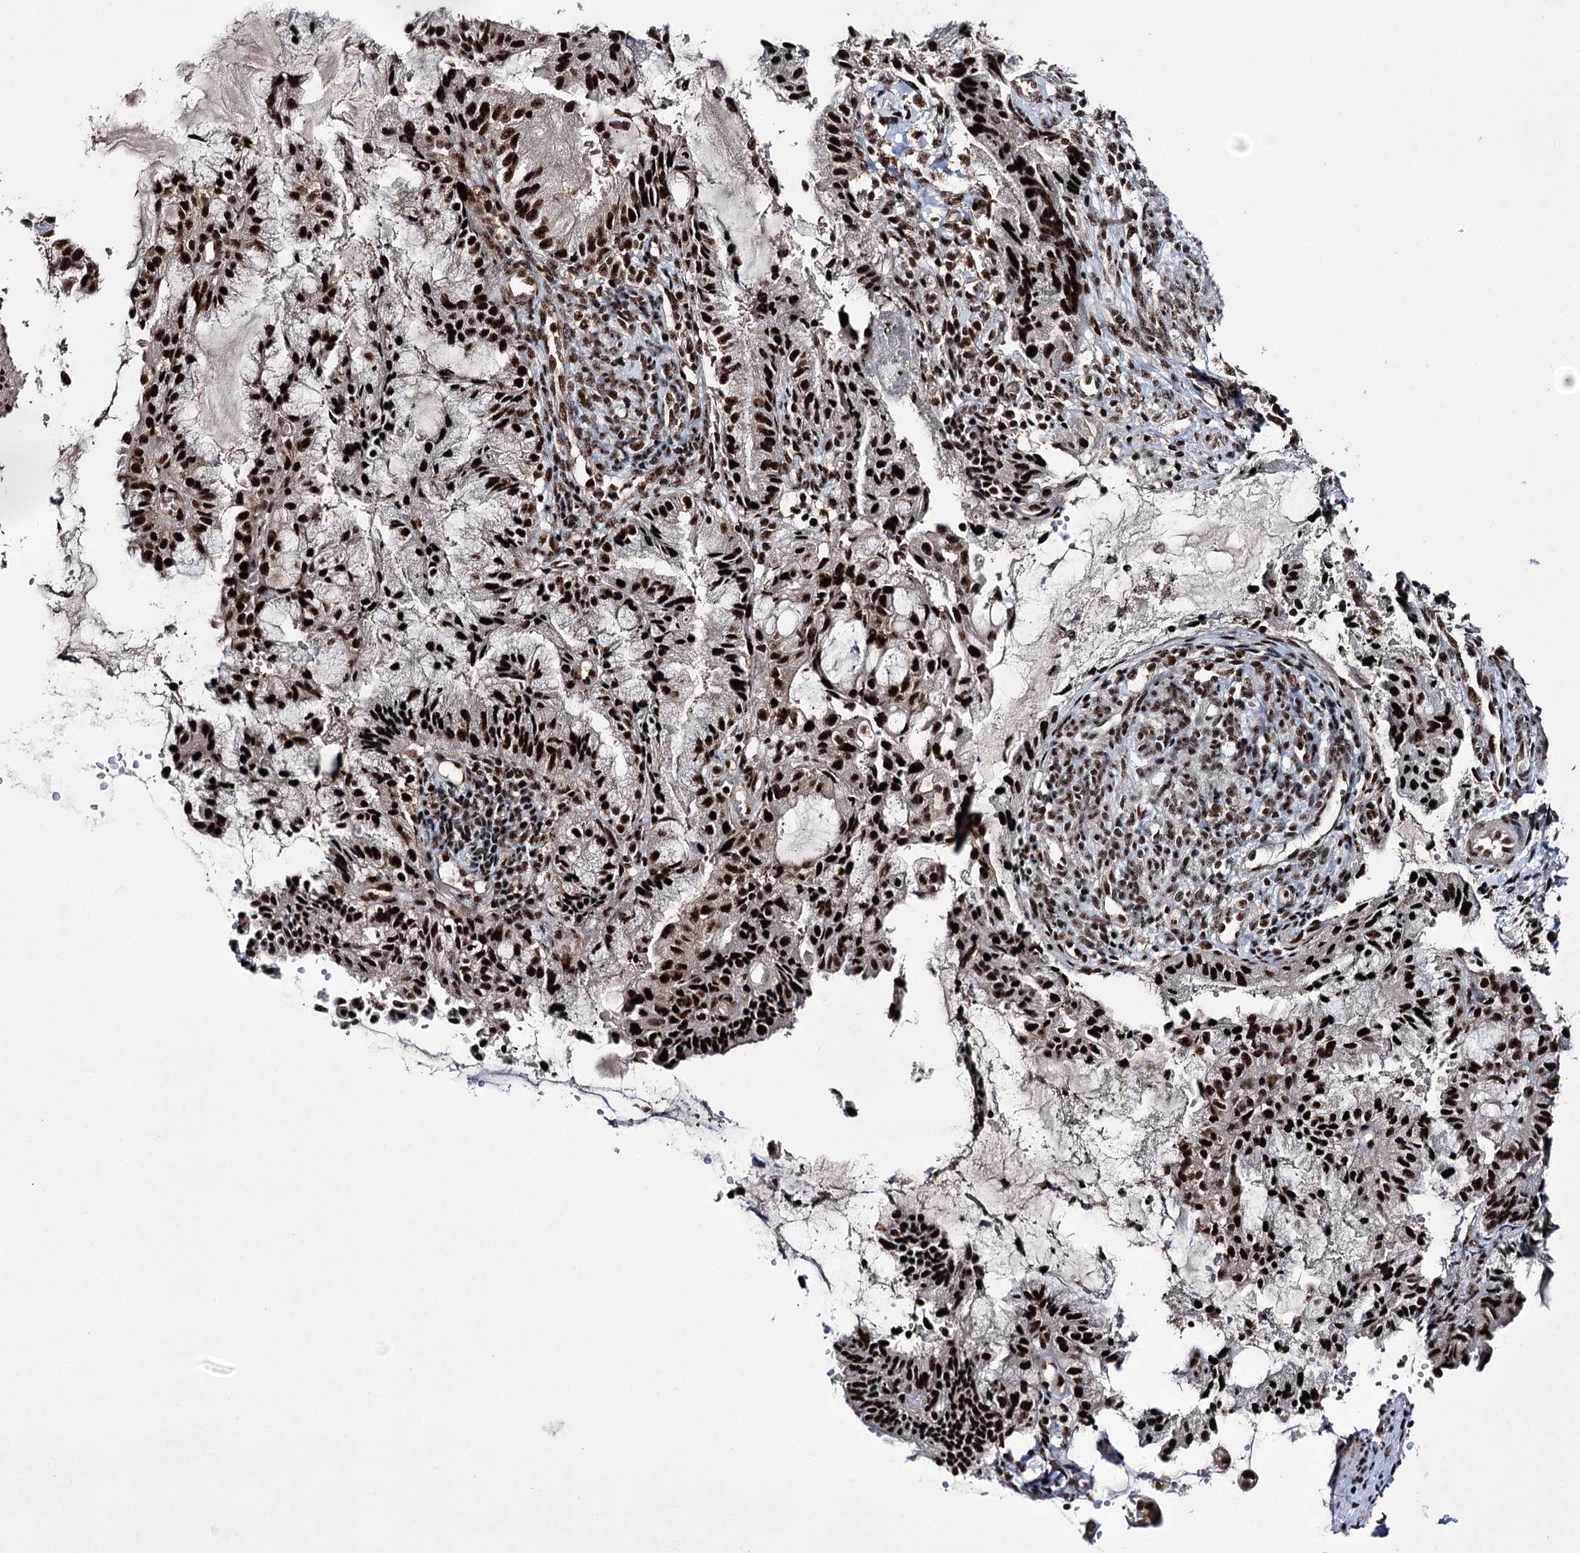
{"staining": {"intensity": "strong", "quantity": ">75%", "location": "nuclear"}, "tissue": "endometrial cancer", "cell_type": "Tumor cells", "image_type": "cancer", "snomed": [{"axis": "morphology", "description": "Adenocarcinoma, NOS"}, {"axis": "topography", "description": "Endometrium"}], "caption": "A histopathology image of adenocarcinoma (endometrial) stained for a protein exhibits strong nuclear brown staining in tumor cells. (Stains: DAB (3,3'-diaminobenzidine) in brown, nuclei in blue, Microscopy: brightfield microscopy at high magnification).", "gene": "PRPF40A", "patient": {"sex": "female", "age": 86}}